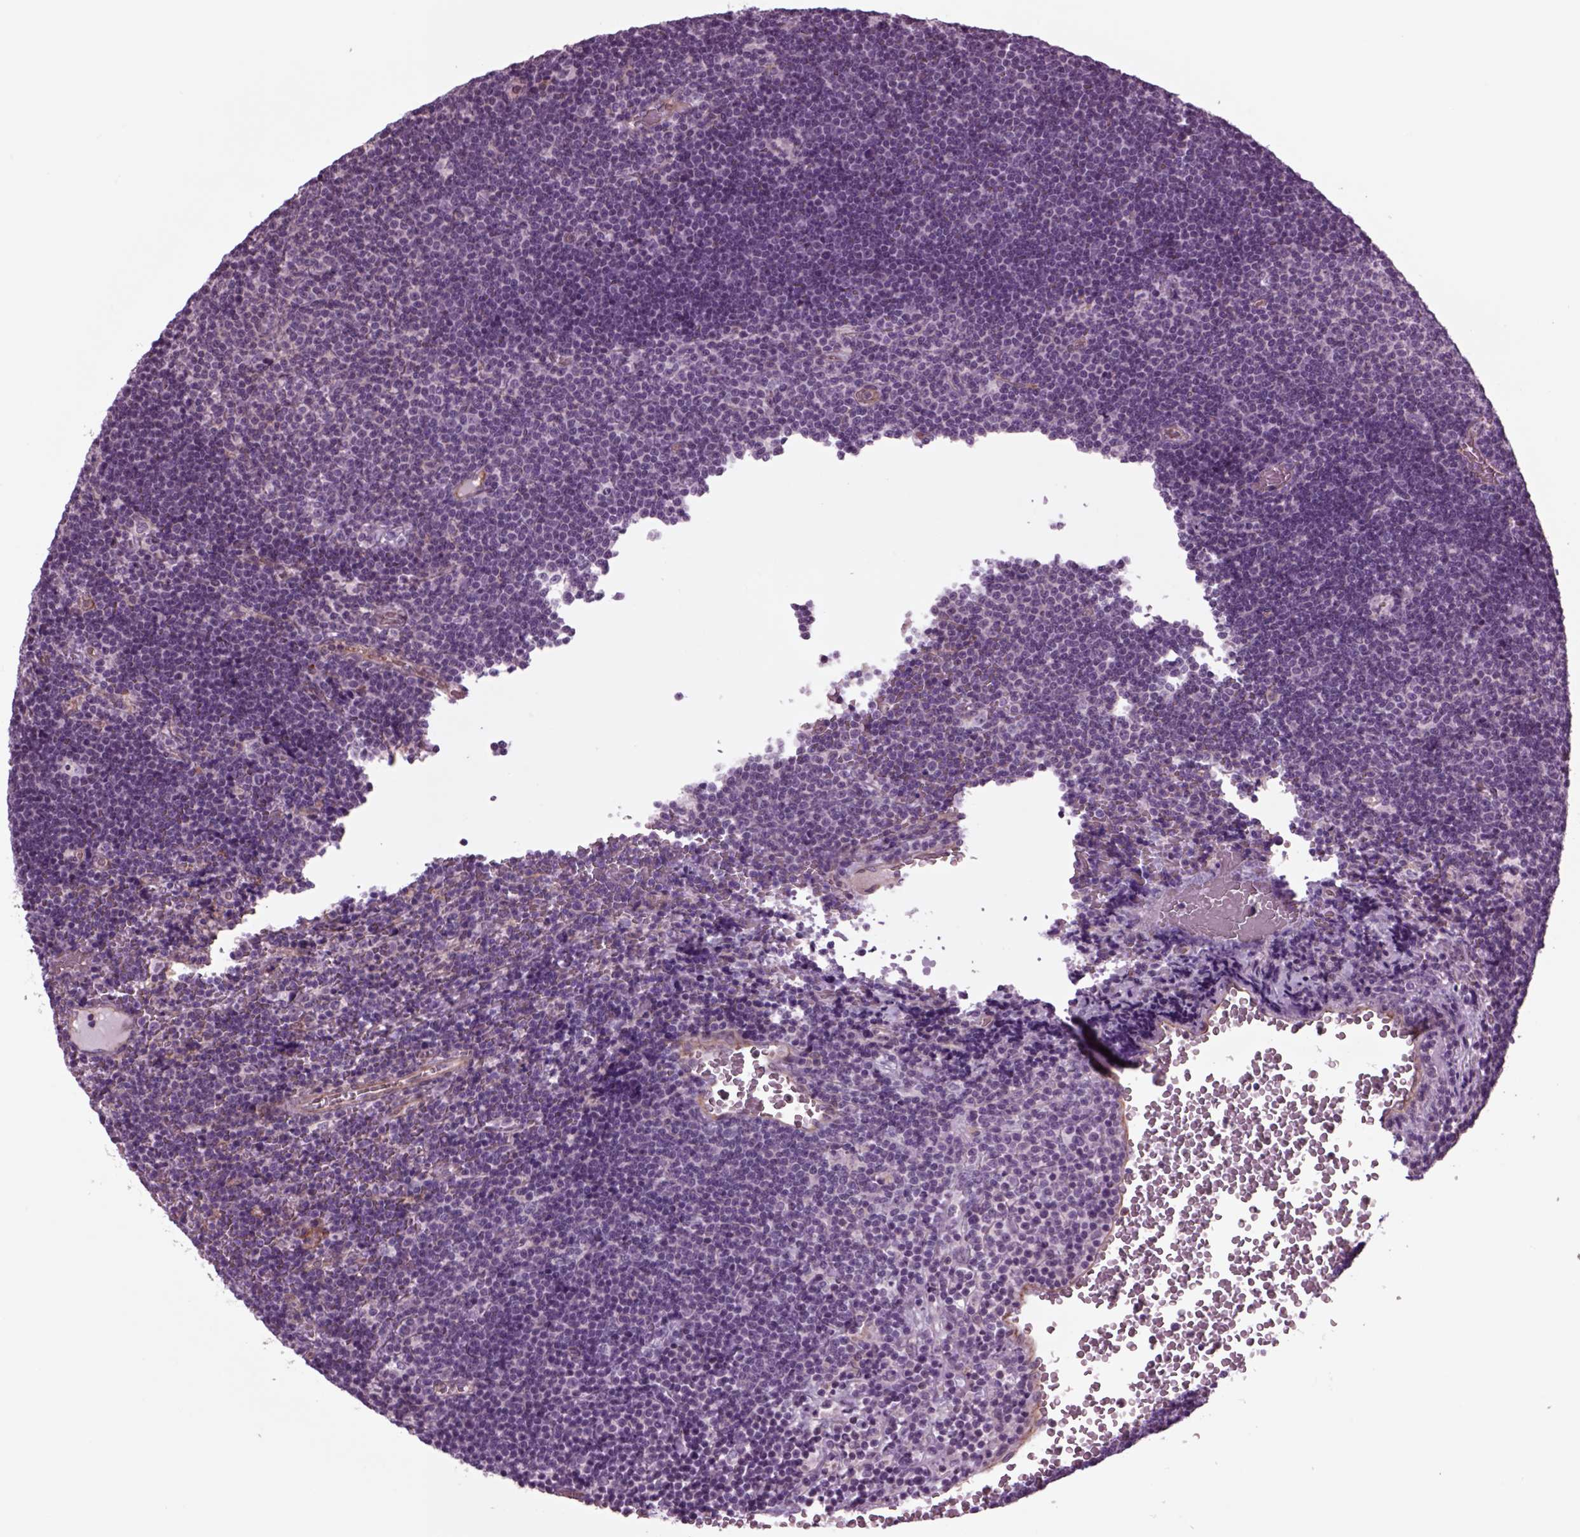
{"staining": {"intensity": "negative", "quantity": "none", "location": "none"}, "tissue": "lymphoma", "cell_type": "Tumor cells", "image_type": "cancer", "snomed": [{"axis": "morphology", "description": "Malignant lymphoma, non-Hodgkin's type, Low grade"}, {"axis": "topography", "description": "Brain"}], "caption": "This is an IHC image of human malignant lymphoma, non-Hodgkin's type (low-grade). There is no expression in tumor cells.", "gene": "ODF3", "patient": {"sex": "female", "age": 66}}